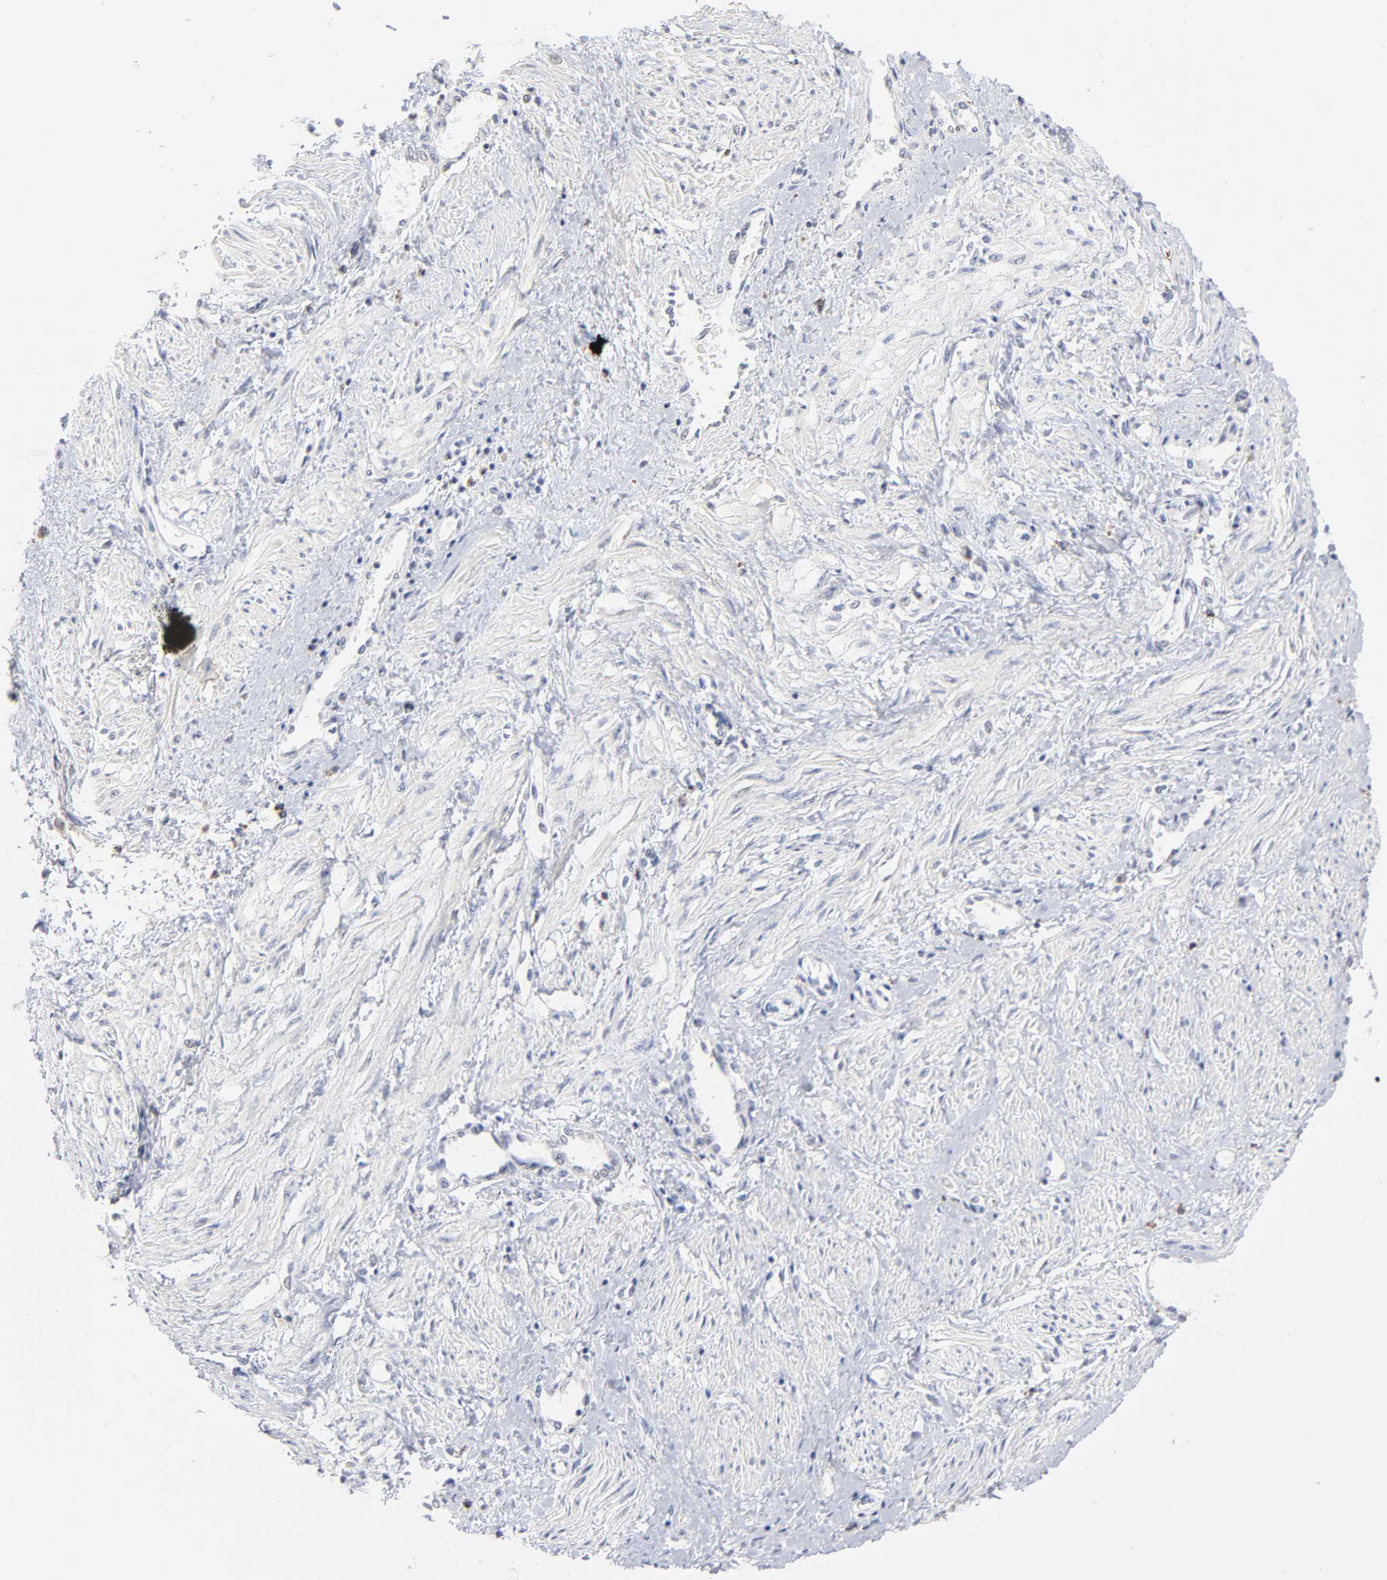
{"staining": {"intensity": "negative", "quantity": "none", "location": "none"}, "tissue": "smooth muscle", "cell_type": "Smooth muscle cells", "image_type": "normal", "snomed": [{"axis": "morphology", "description": "Normal tissue, NOS"}, {"axis": "topography", "description": "Smooth muscle"}, {"axis": "topography", "description": "Uterus"}], "caption": "IHC photomicrograph of unremarkable human smooth muscle stained for a protein (brown), which reveals no positivity in smooth muscle cells.", "gene": "LTBP2", "patient": {"sex": "female", "age": 39}}